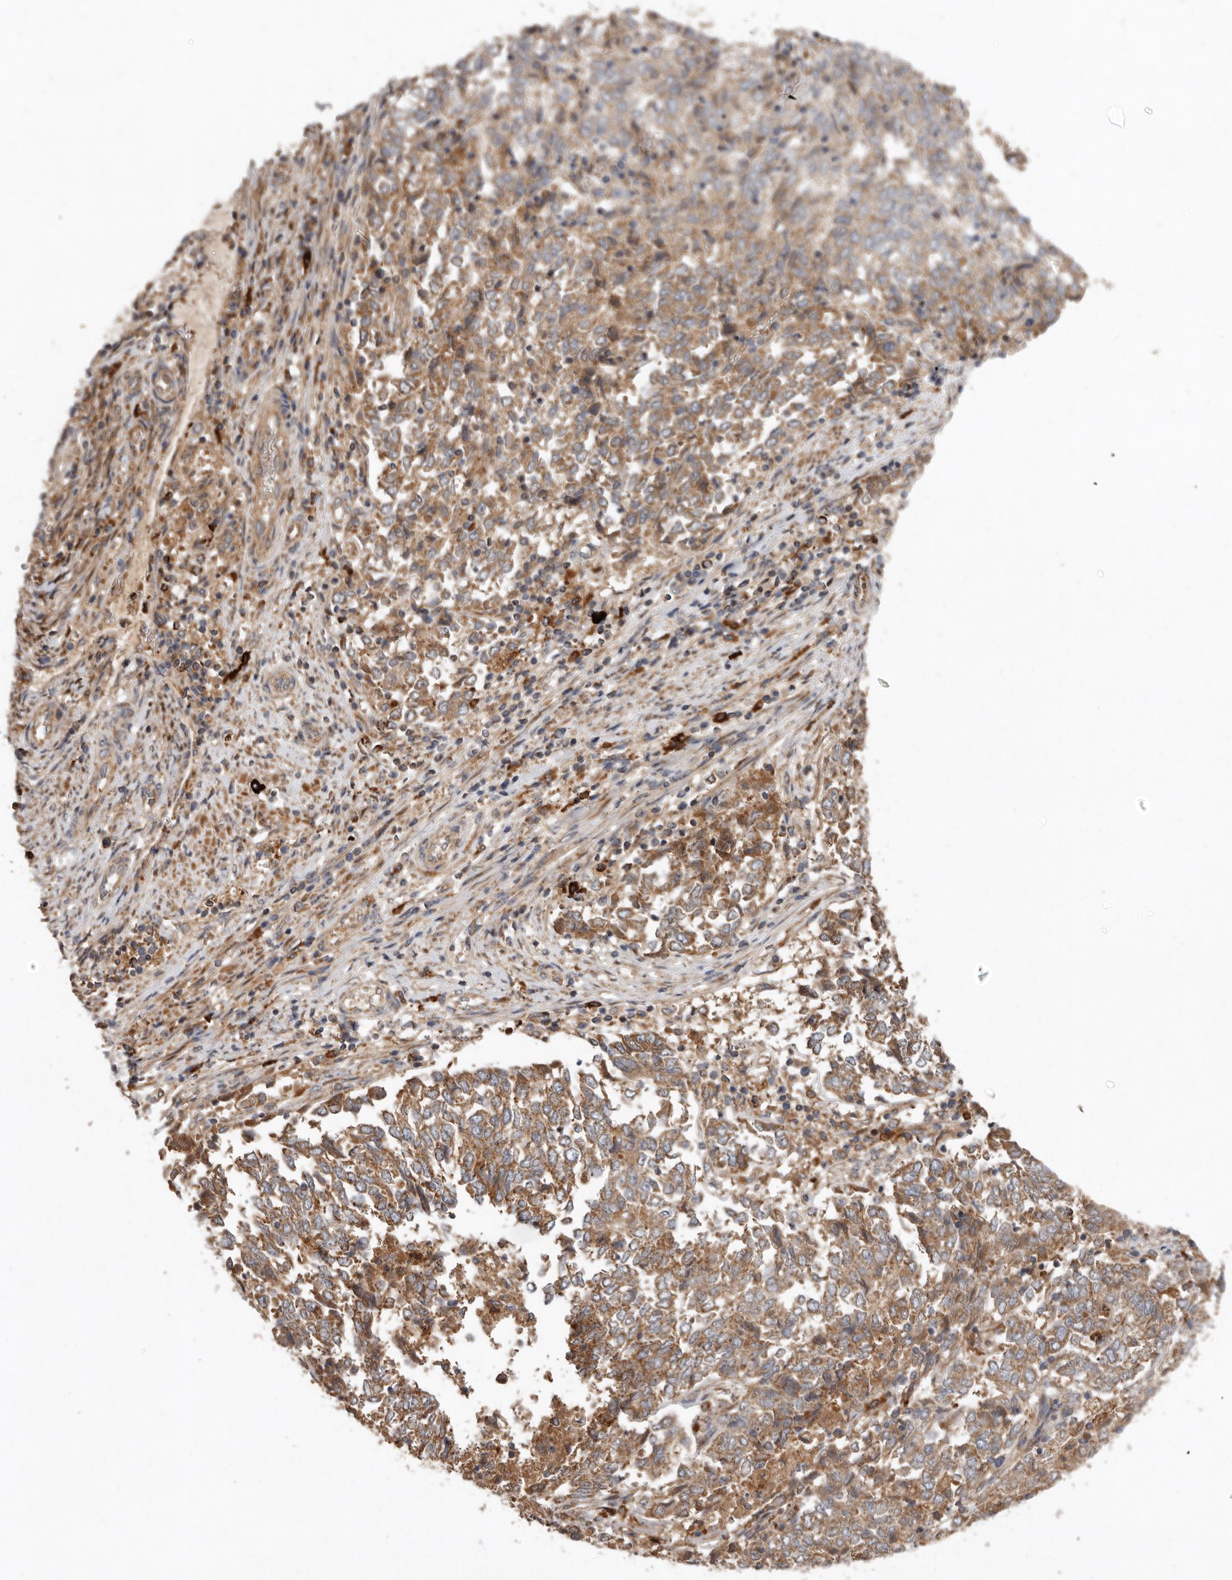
{"staining": {"intensity": "moderate", "quantity": ">75%", "location": "cytoplasmic/membranous"}, "tissue": "endometrial cancer", "cell_type": "Tumor cells", "image_type": "cancer", "snomed": [{"axis": "morphology", "description": "Adenocarcinoma, NOS"}, {"axis": "topography", "description": "Endometrium"}], "caption": "Human endometrial cancer stained with a brown dye reveals moderate cytoplasmic/membranous positive staining in approximately >75% of tumor cells.", "gene": "GOT1L1", "patient": {"sex": "female", "age": 80}}